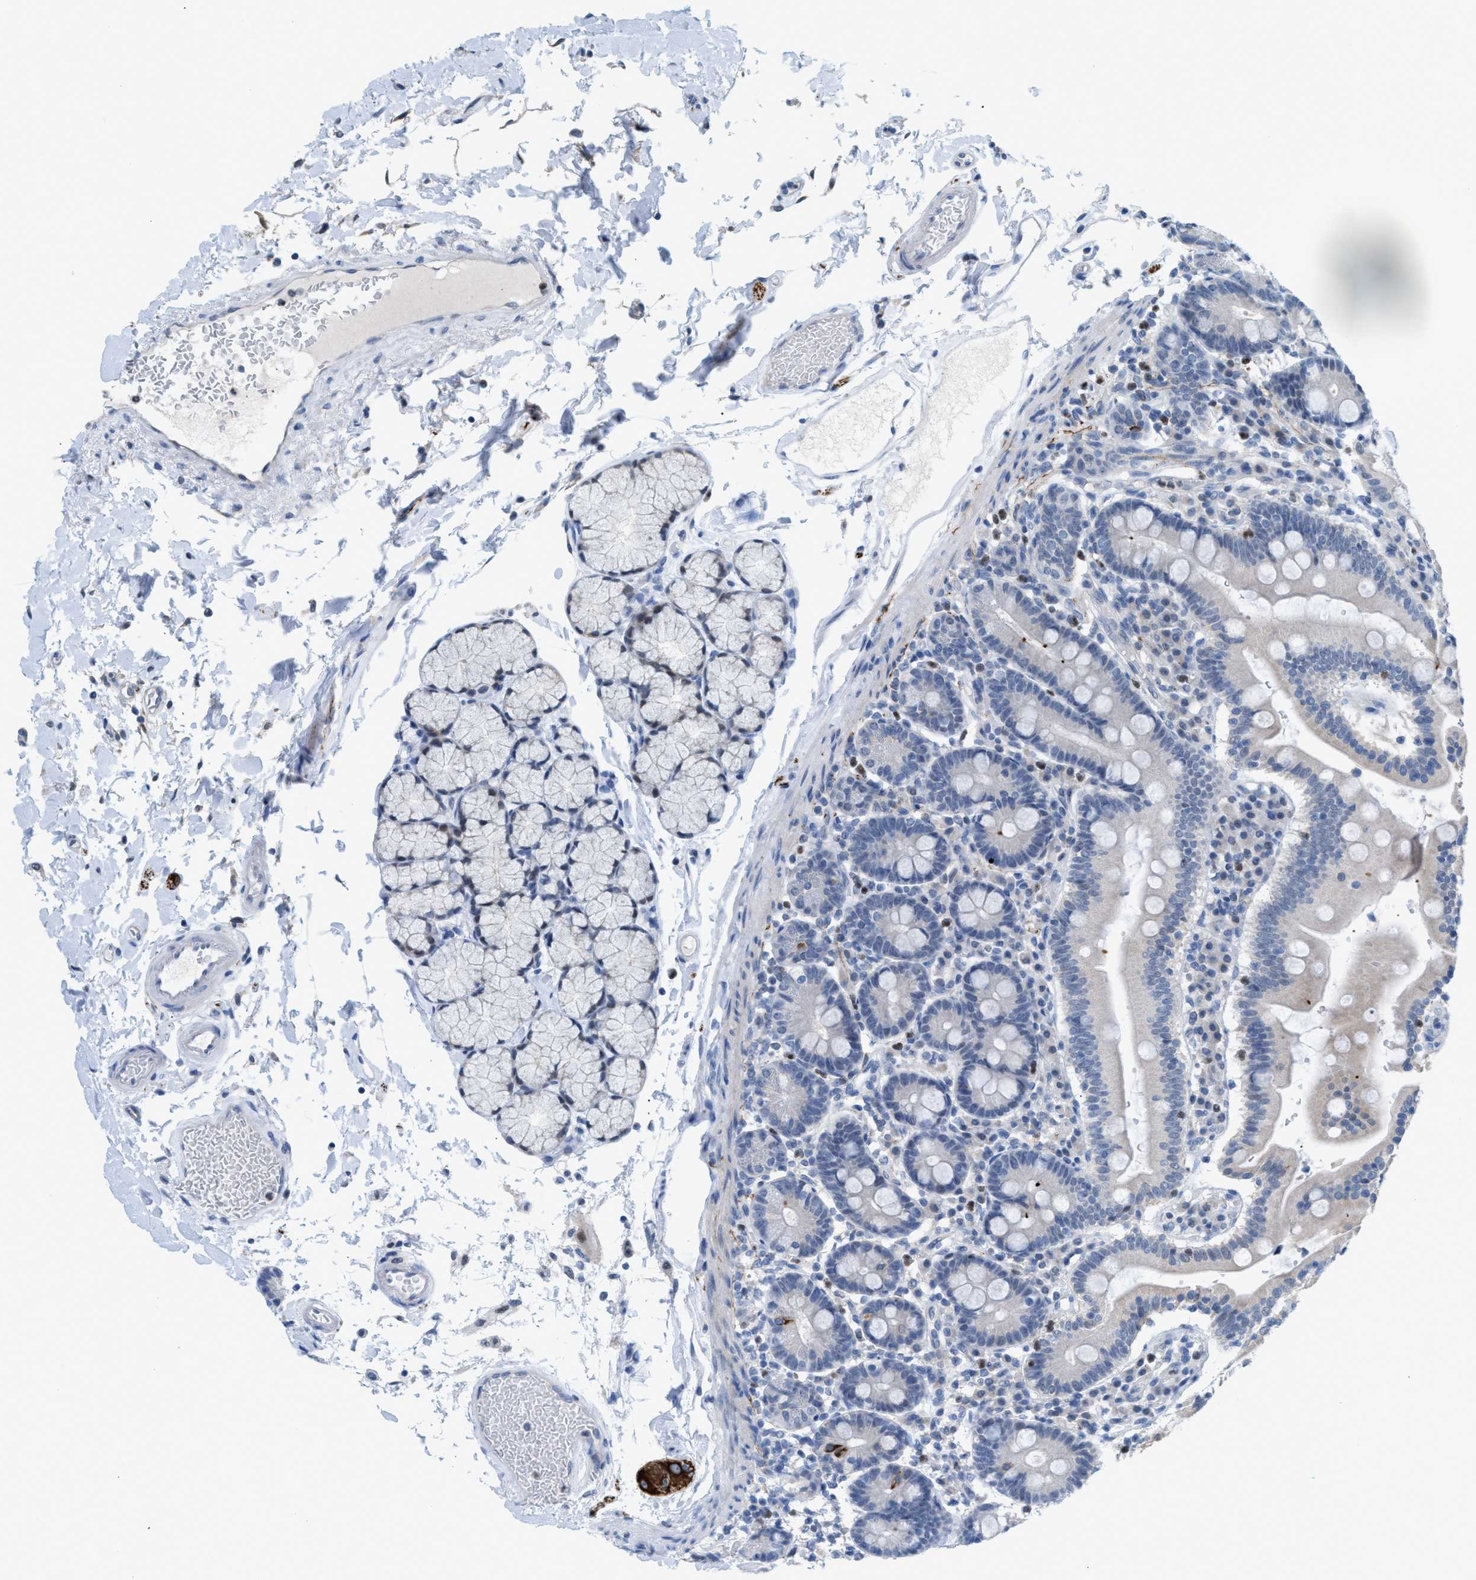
{"staining": {"intensity": "negative", "quantity": "none", "location": "none"}, "tissue": "duodenum", "cell_type": "Glandular cells", "image_type": "normal", "snomed": [{"axis": "morphology", "description": "Normal tissue, NOS"}, {"axis": "topography", "description": "Small intestine, NOS"}], "caption": "Micrograph shows no protein staining in glandular cells of benign duodenum.", "gene": "PPM1D", "patient": {"sex": "female", "age": 71}}